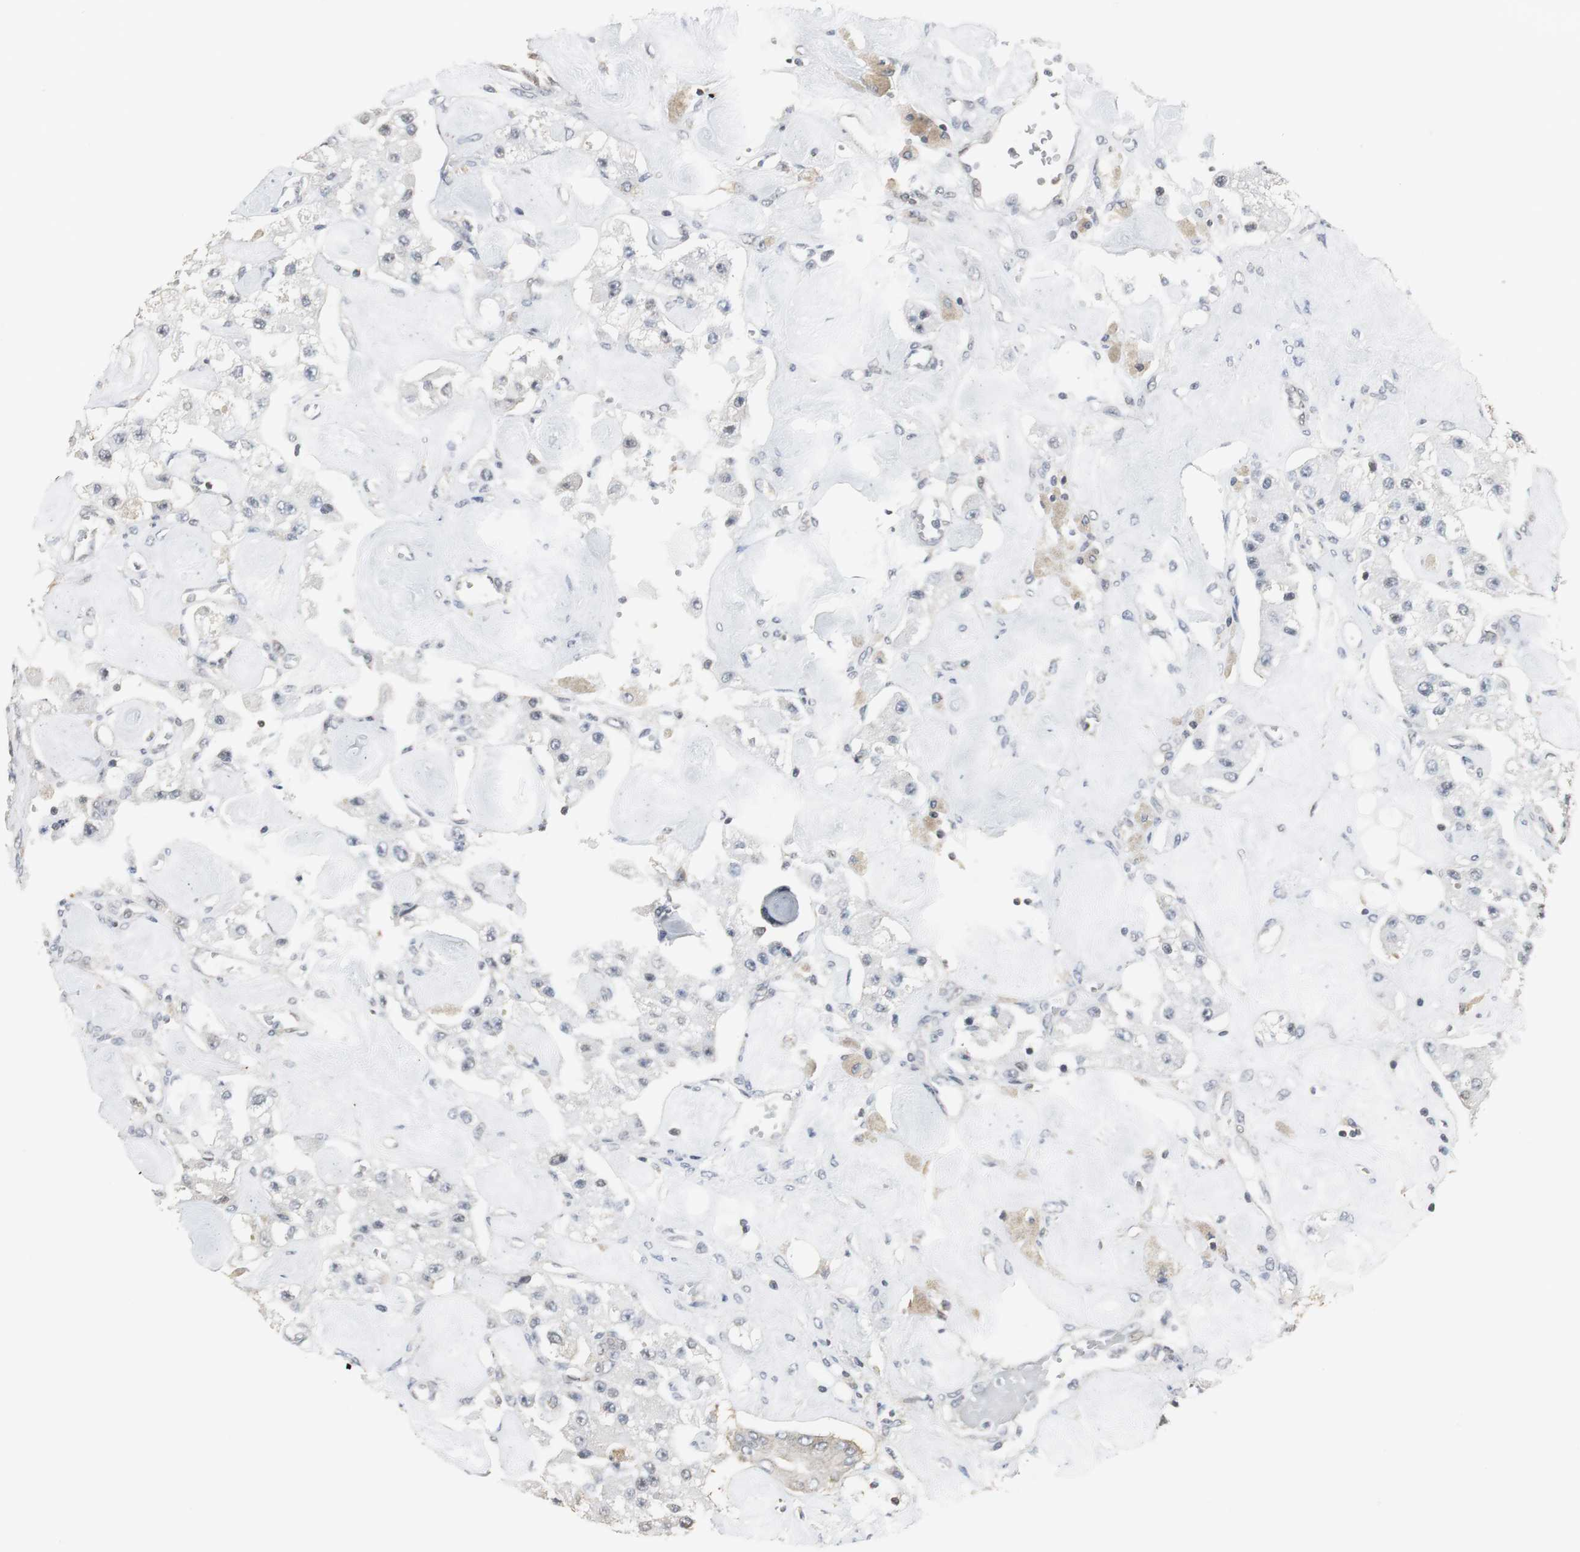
{"staining": {"intensity": "negative", "quantity": "none", "location": "none"}, "tissue": "carcinoid", "cell_type": "Tumor cells", "image_type": "cancer", "snomed": [{"axis": "morphology", "description": "Carcinoid, malignant, NOS"}, {"axis": "topography", "description": "Pancreas"}], "caption": "An IHC image of malignant carcinoid is shown. There is no staining in tumor cells of malignant carcinoid. (DAB IHC, high magnification).", "gene": "CCT5", "patient": {"sex": "male", "age": 41}}